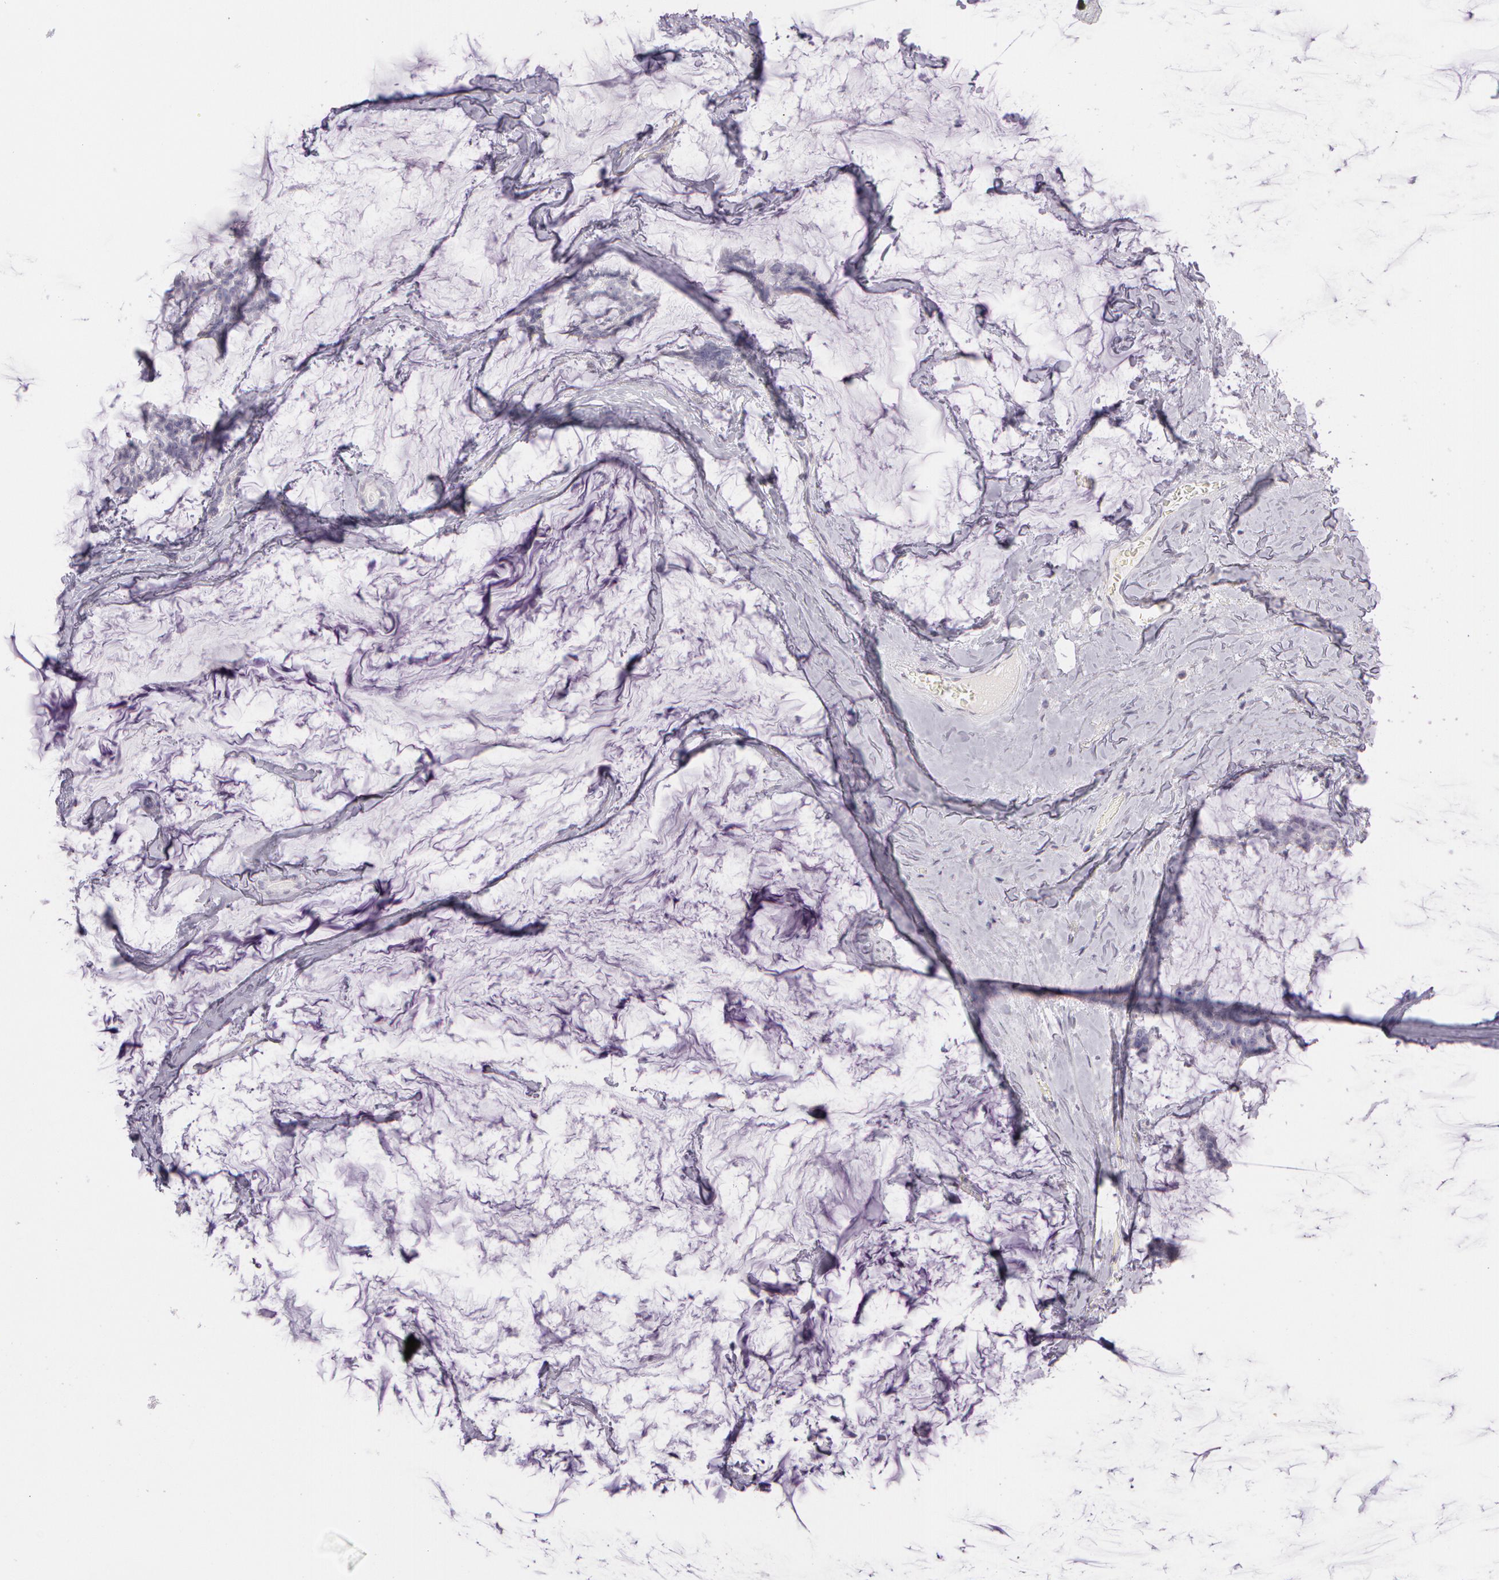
{"staining": {"intensity": "negative", "quantity": "none", "location": "none"}, "tissue": "breast cancer", "cell_type": "Tumor cells", "image_type": "cancer", "snomed": [{"axis": "morphology", "description": "Duct carcinoma"}, {"axis": "topography", "description": "Breast"}], "caption": "Breast cancer (invasive ductal carcinoma) was stained to show a protein in brown. There is no significant expression in tumor cells.", "gene": "OTC", "patient": {"sex": "female", "age": 93}}